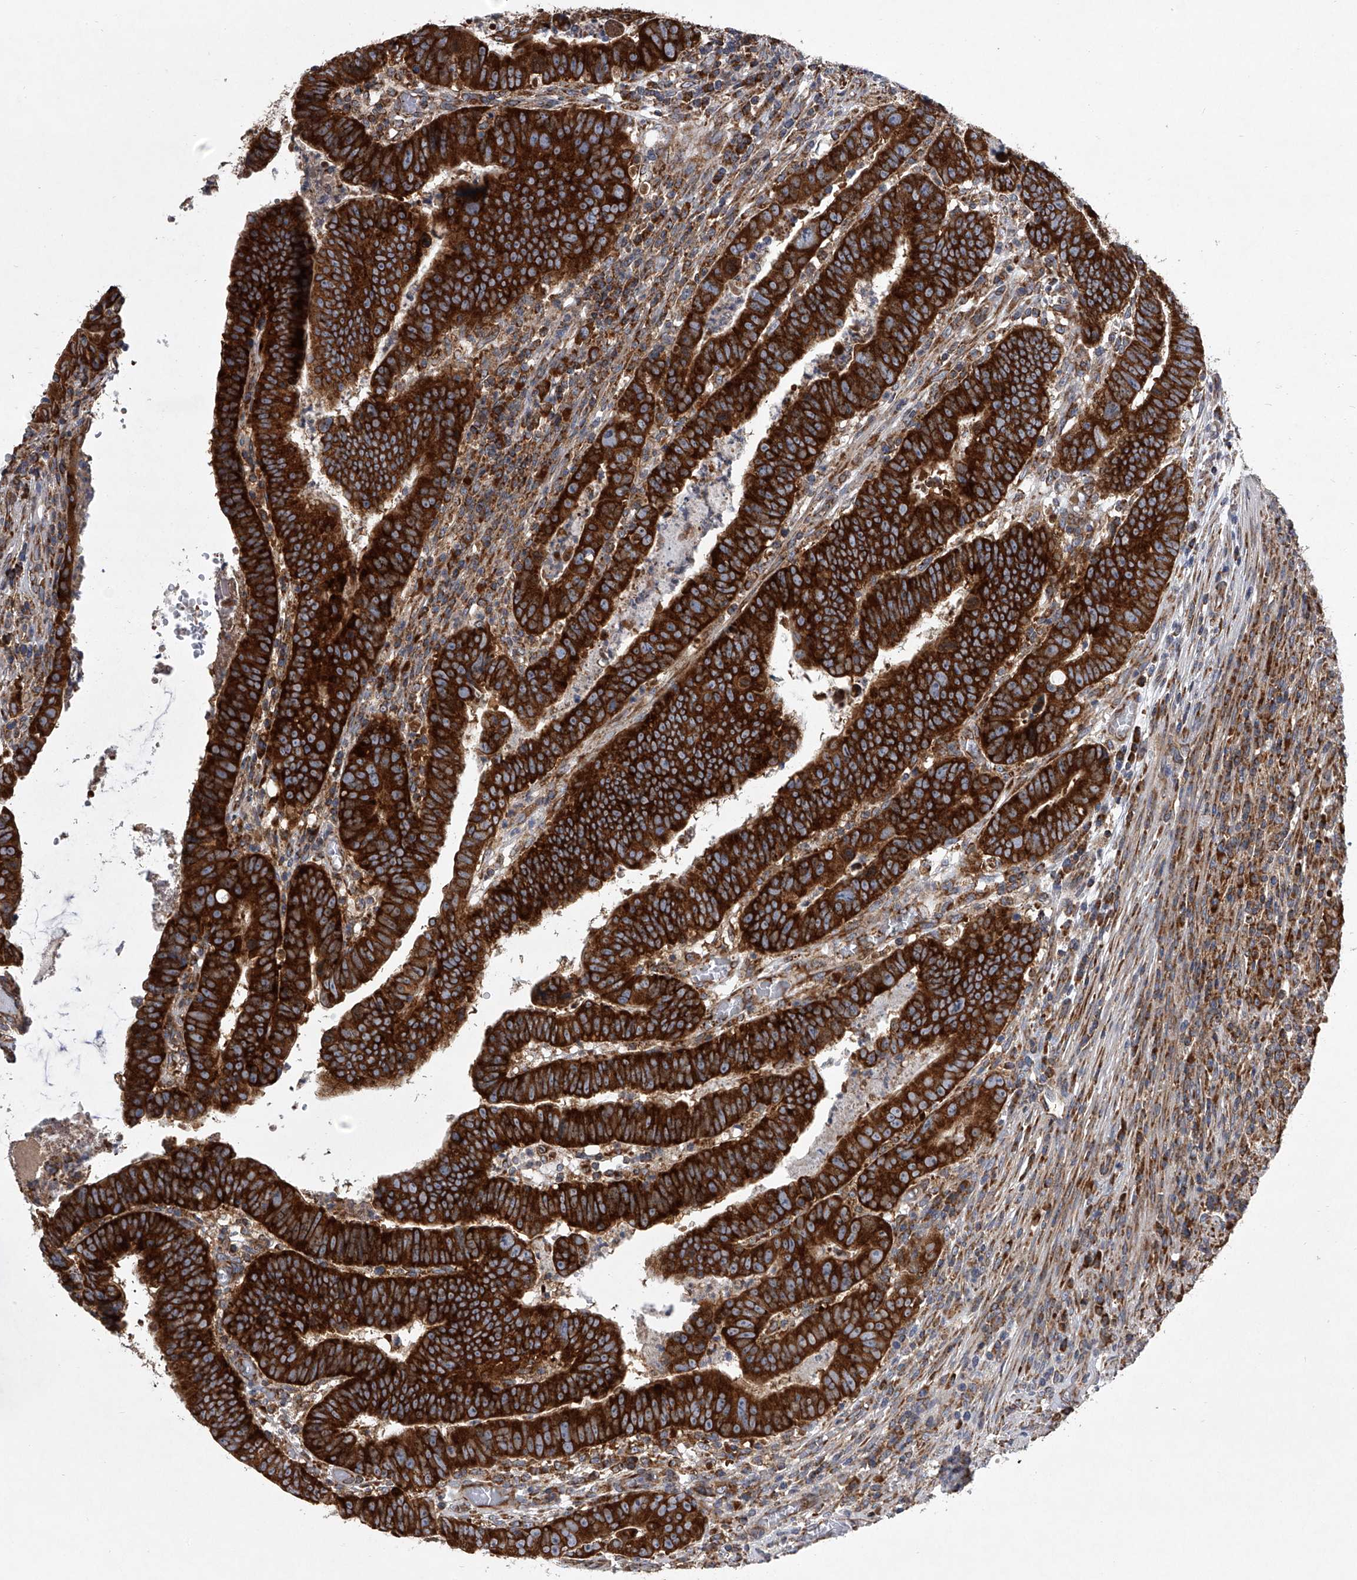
{"staining": {"intensity": "strong", "quantity": ">75%", "location": "cytoplasmic/membranous"}, "tissue": "colorectal cancer", "cell_type": "Tumor cells", "image_type": "cancer", "snomed": [{"axis": "morphology", "description": "Normal tissue, NOS"}, {"axis": "morphology", "description": "Adenocarcinoma, NOS"}, {"axis": "topography", "description": "Rectum"}], "caption": "Human adenocarcinoma (colorectal) stained with a brown dye exhibits strong cytoplasmic/membranous positive positivity in about >75% of tumor cells.", "gene": "ZC3H15", "patient": {"sex": "female", "age": 65}}